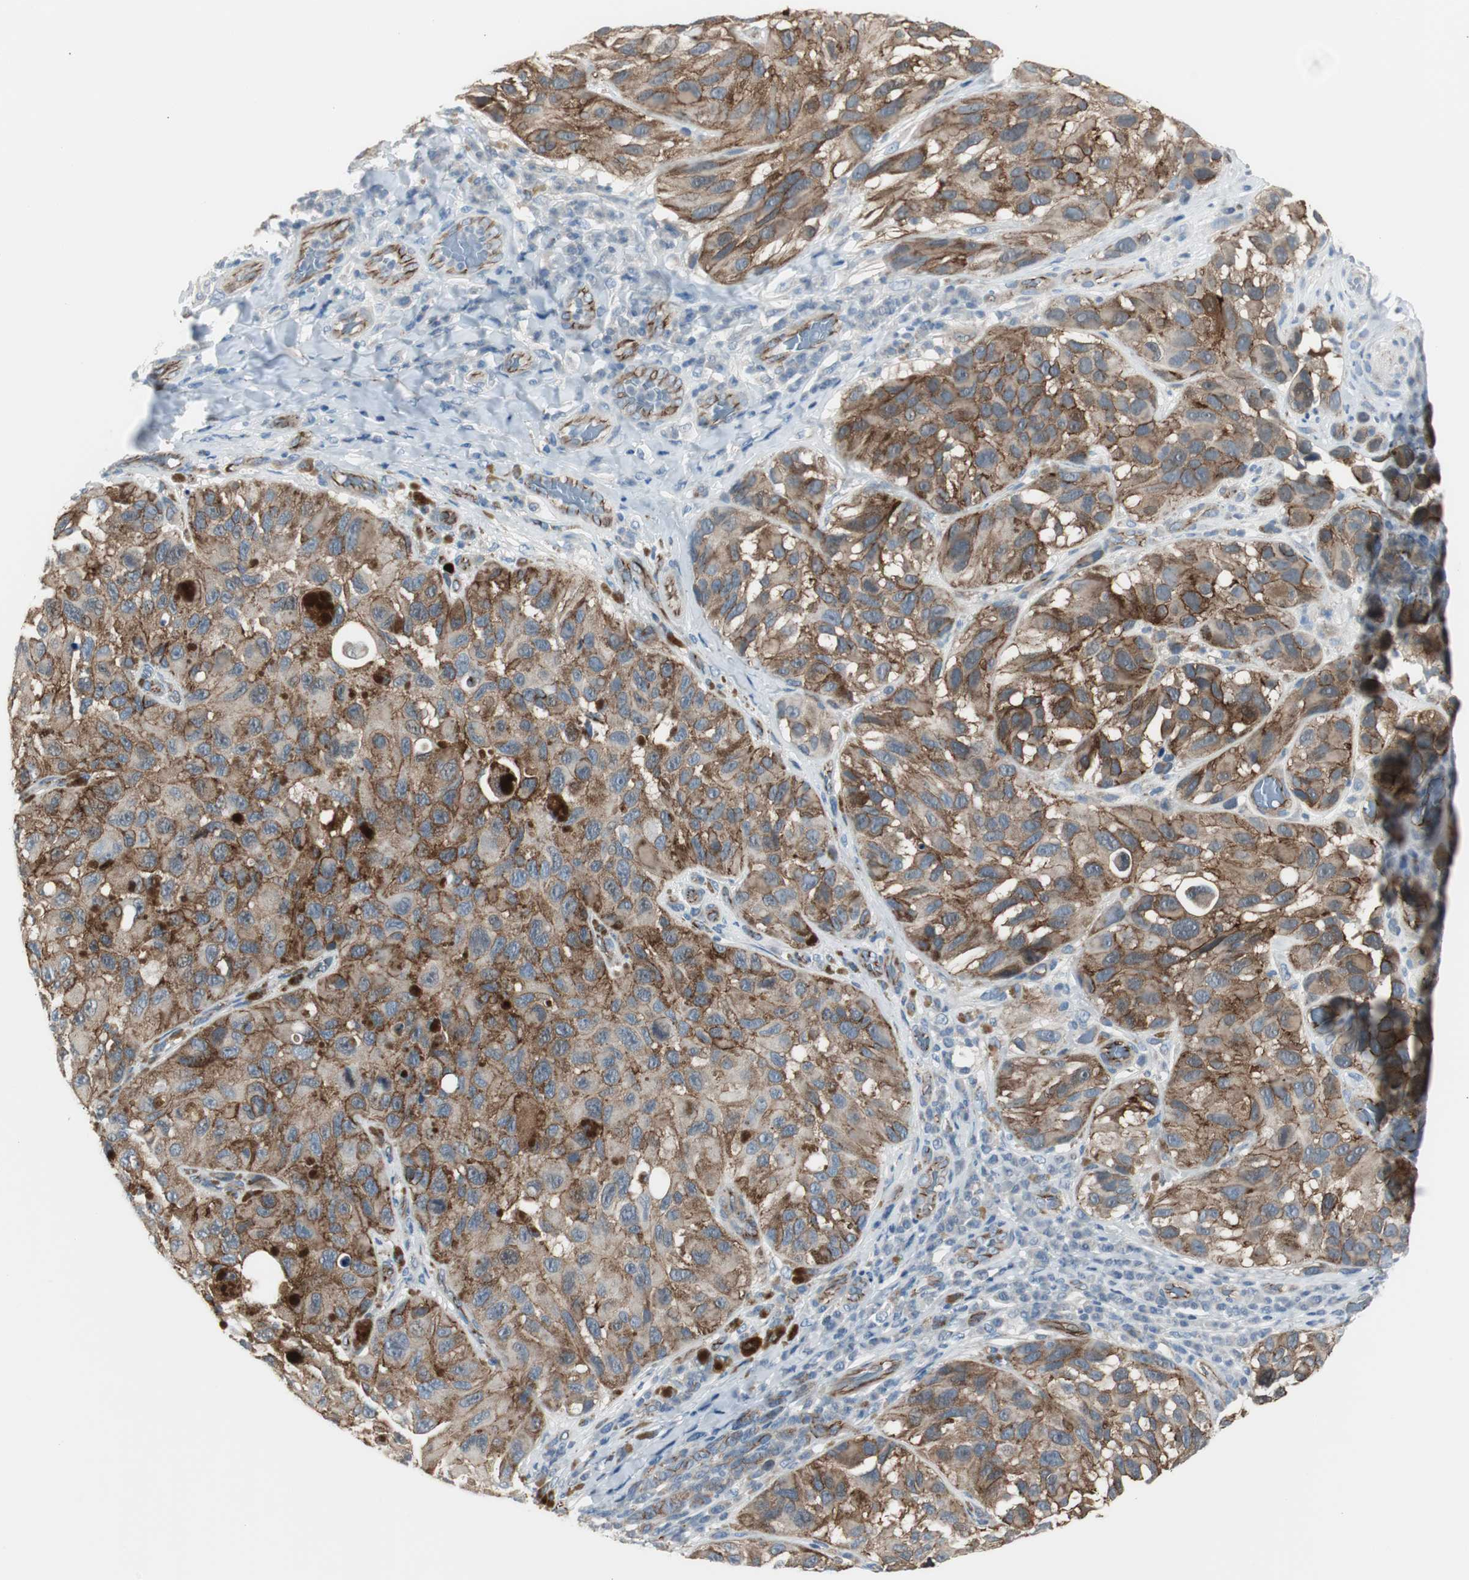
{"staining": {"intensity": "strong", "quantity": ">75%", "location": "cytoplasmic/membranous"}, "tissue": "melanoma", "cell_type": "Tumor cells", "image_type": "cancer", "snomed": [{"axis": "morphology", "description": "Malignant melanoma, NOS"}, {"axis": "topography", "description": "Skin"}], "caption": "Protein expression analysis of malignant melanoma shows strong cytoplasmic/membranous staining in approximately >75% of tumor cells.", "gene": "STXBP4", "patient": {"sex": "female", "age": 73}}